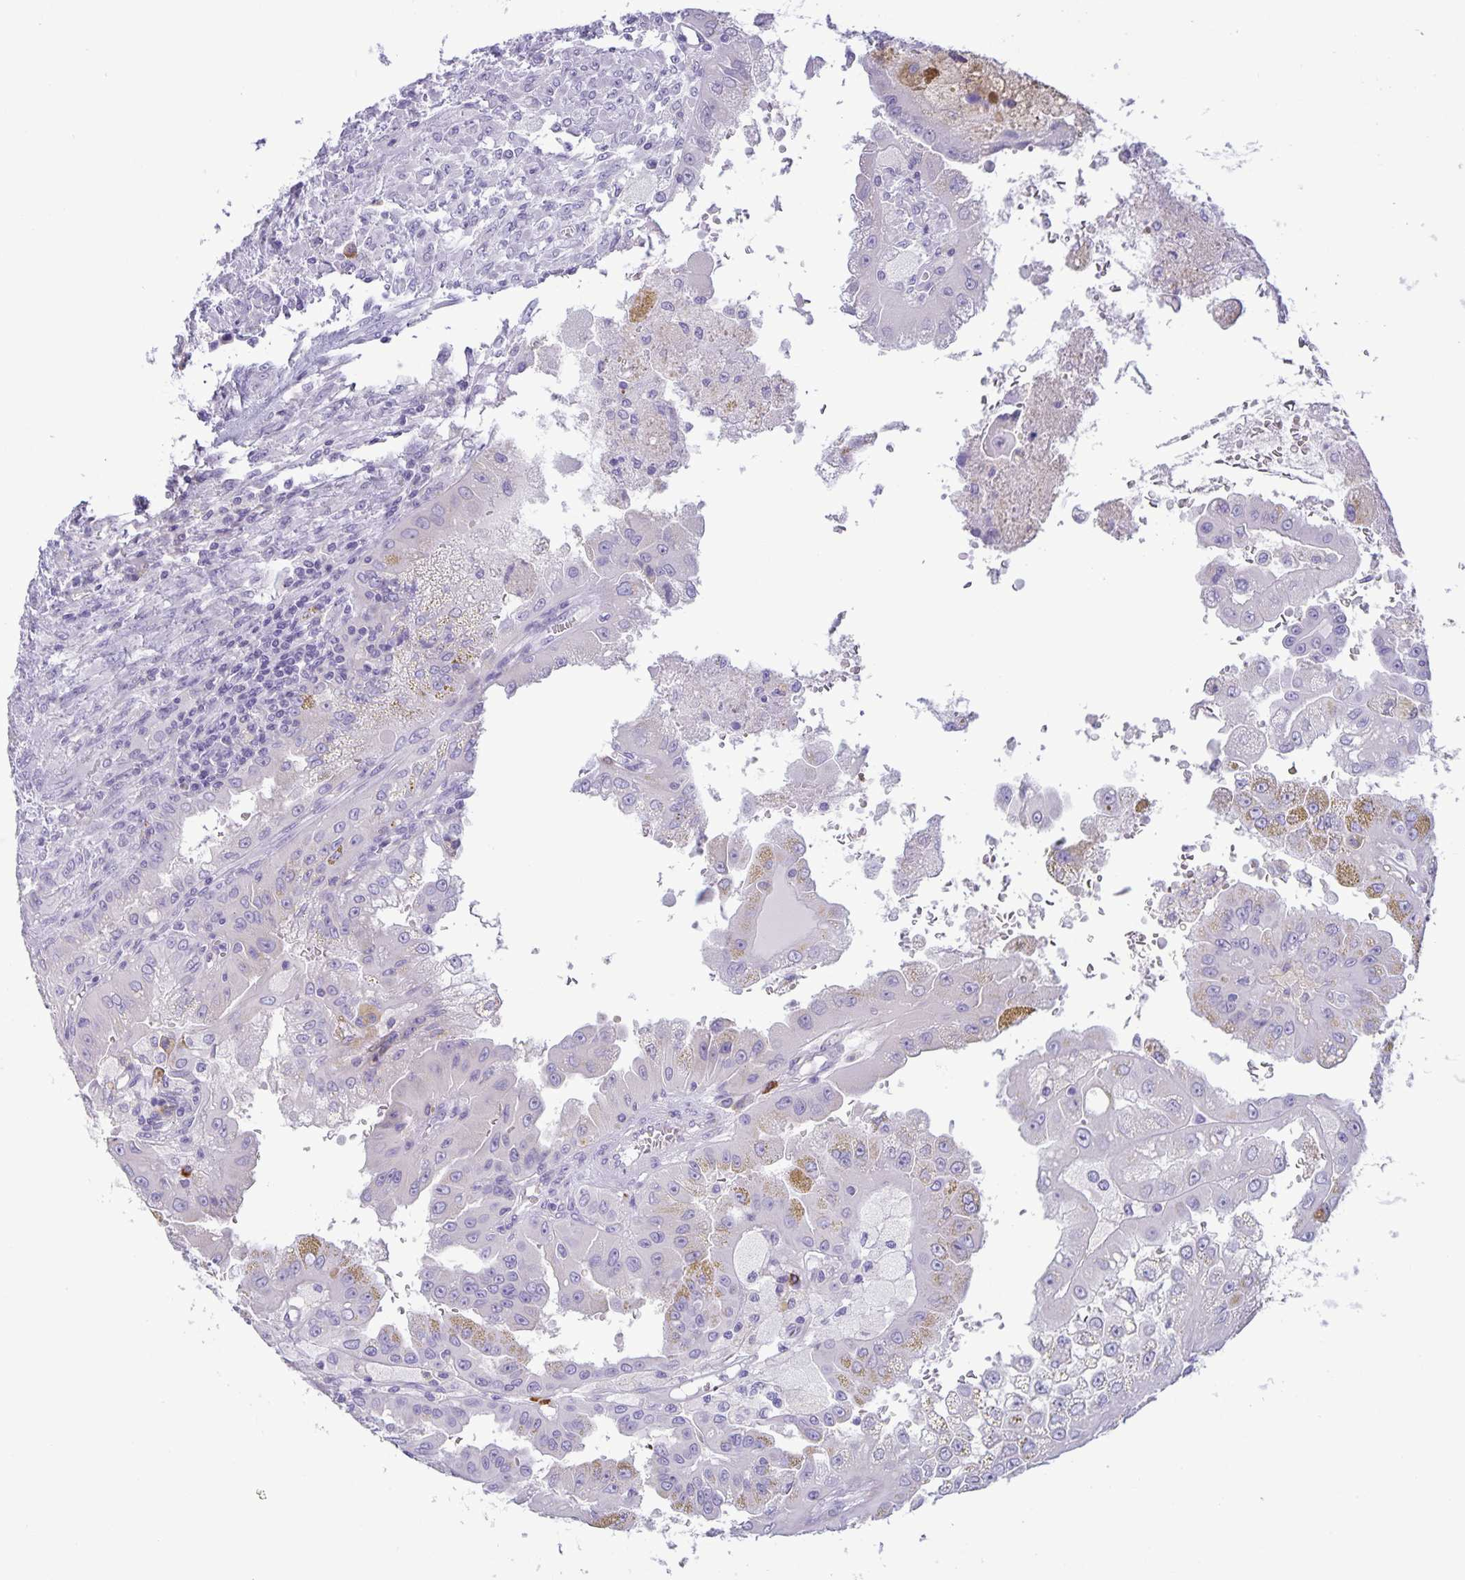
{"staining": {"intensity": "negative", "quantity": "none", "location": "none"}, "tissue": "renal cancer", "cell_type": "Tumor cells", "image_type": "cancer", "snomed": [{"axis": "morphology", "description": "Adenocarcinoma, NOS"}, {"axis": "topography", "description": "Kidney"}], "caption": "This is a micrograph of immunohistochemistry (IHC) staining of renal cancer, which shows no staining in tumor cells.", "gene": "IBTK", "patient": {"sex": "male", "age": 58}}